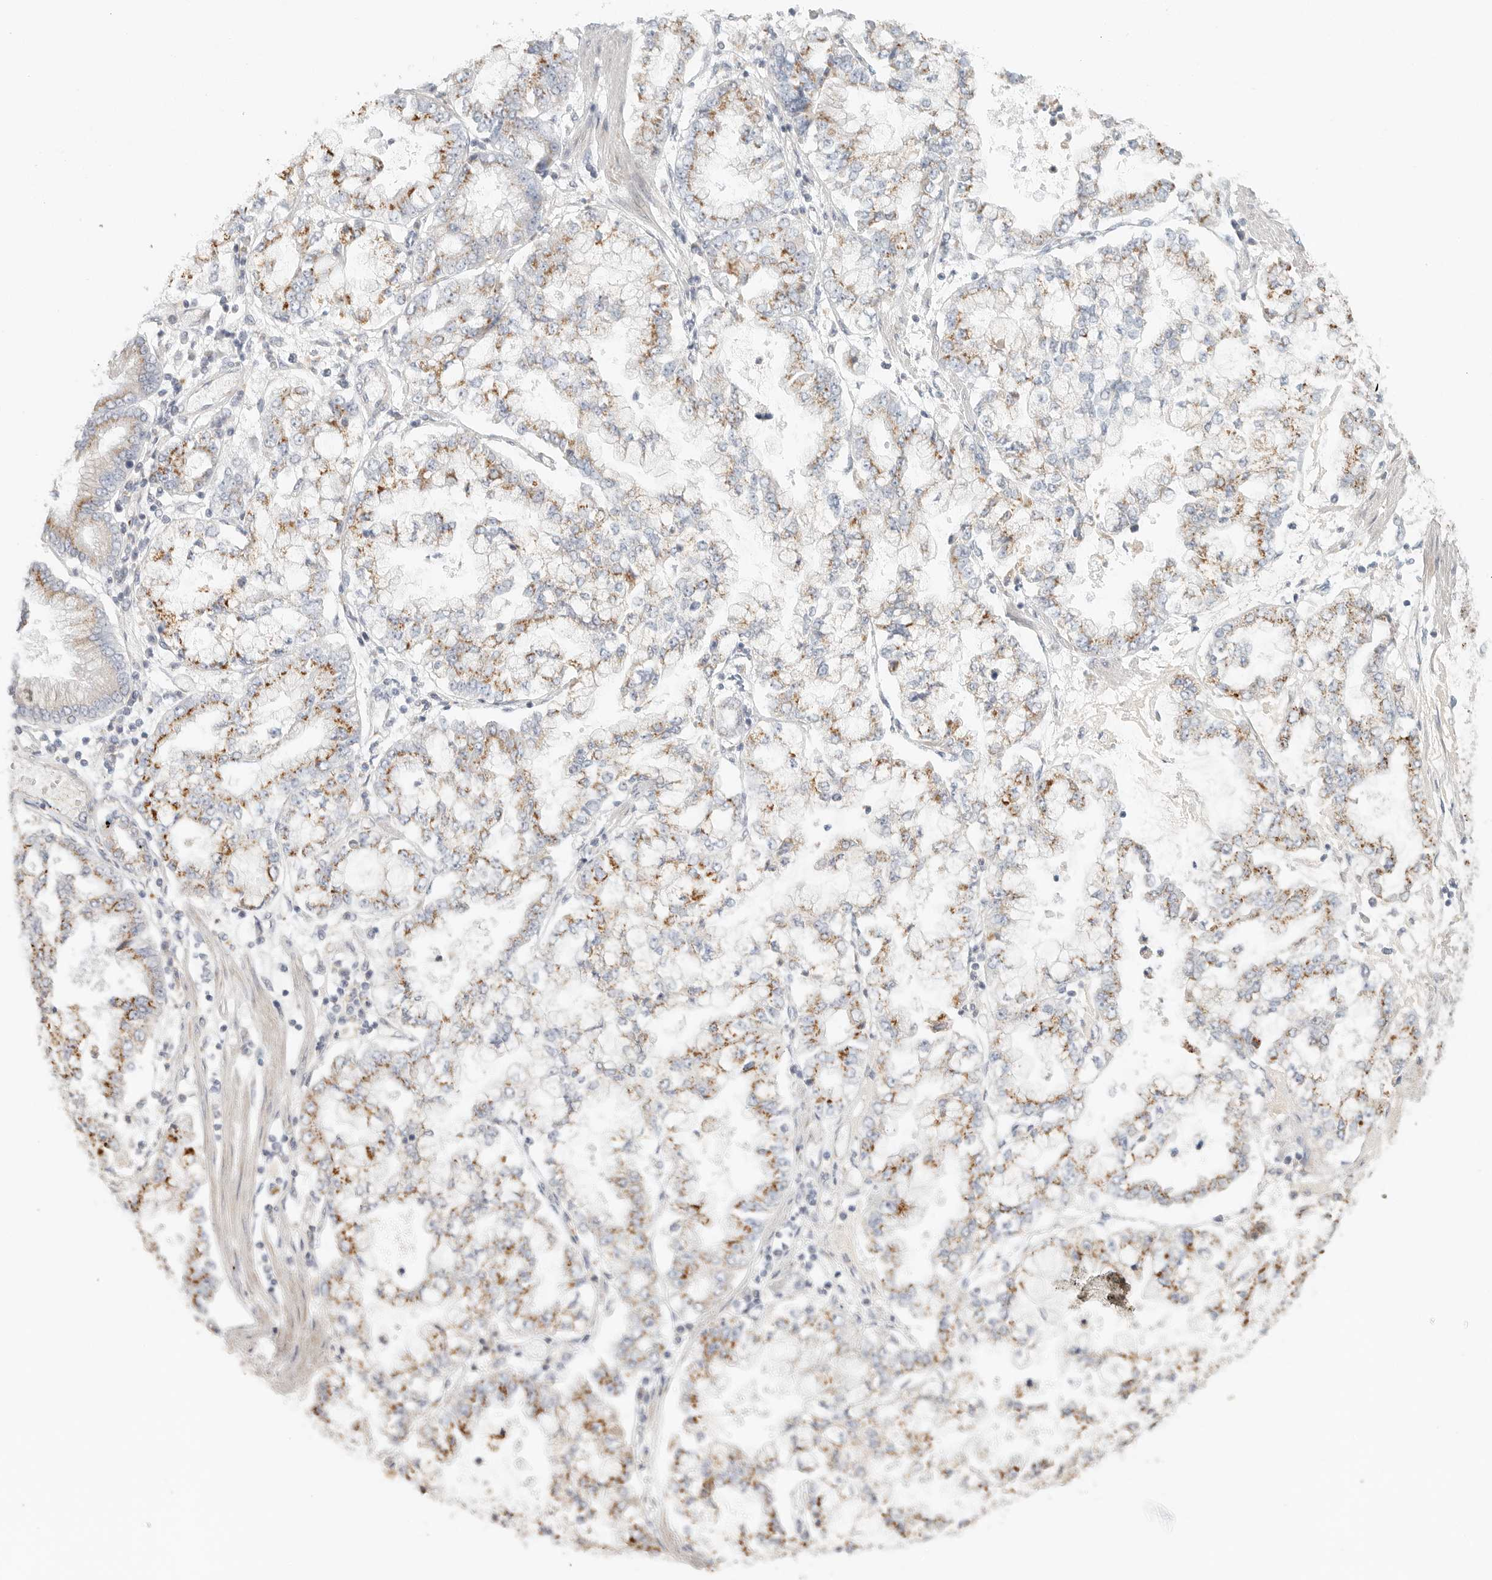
{"staining": {"intensity": "moderate", "quantity": ">75%", "location": "cytoplasmic/membranous"}, "tissue": "stomach cancer", "cell_type": "Tumor cells", "image_type": "cancer", "snomed": [{"axis": "morphology", "description": "Adenocarcinoma, NOS"}, {"axis": "topography", "description": "Stomach"}], "caption": "Tumor cells display medium levels of moderate cytoplasmic/membranous positivity in about >75% of cells in adenocarcinoma (stomach). Immunohistochemistry stains the protein of interest in brown and the nuclei are stained blue.", "gene": "SLC25A26", "patient": {"sex": "male", "age": 76}}